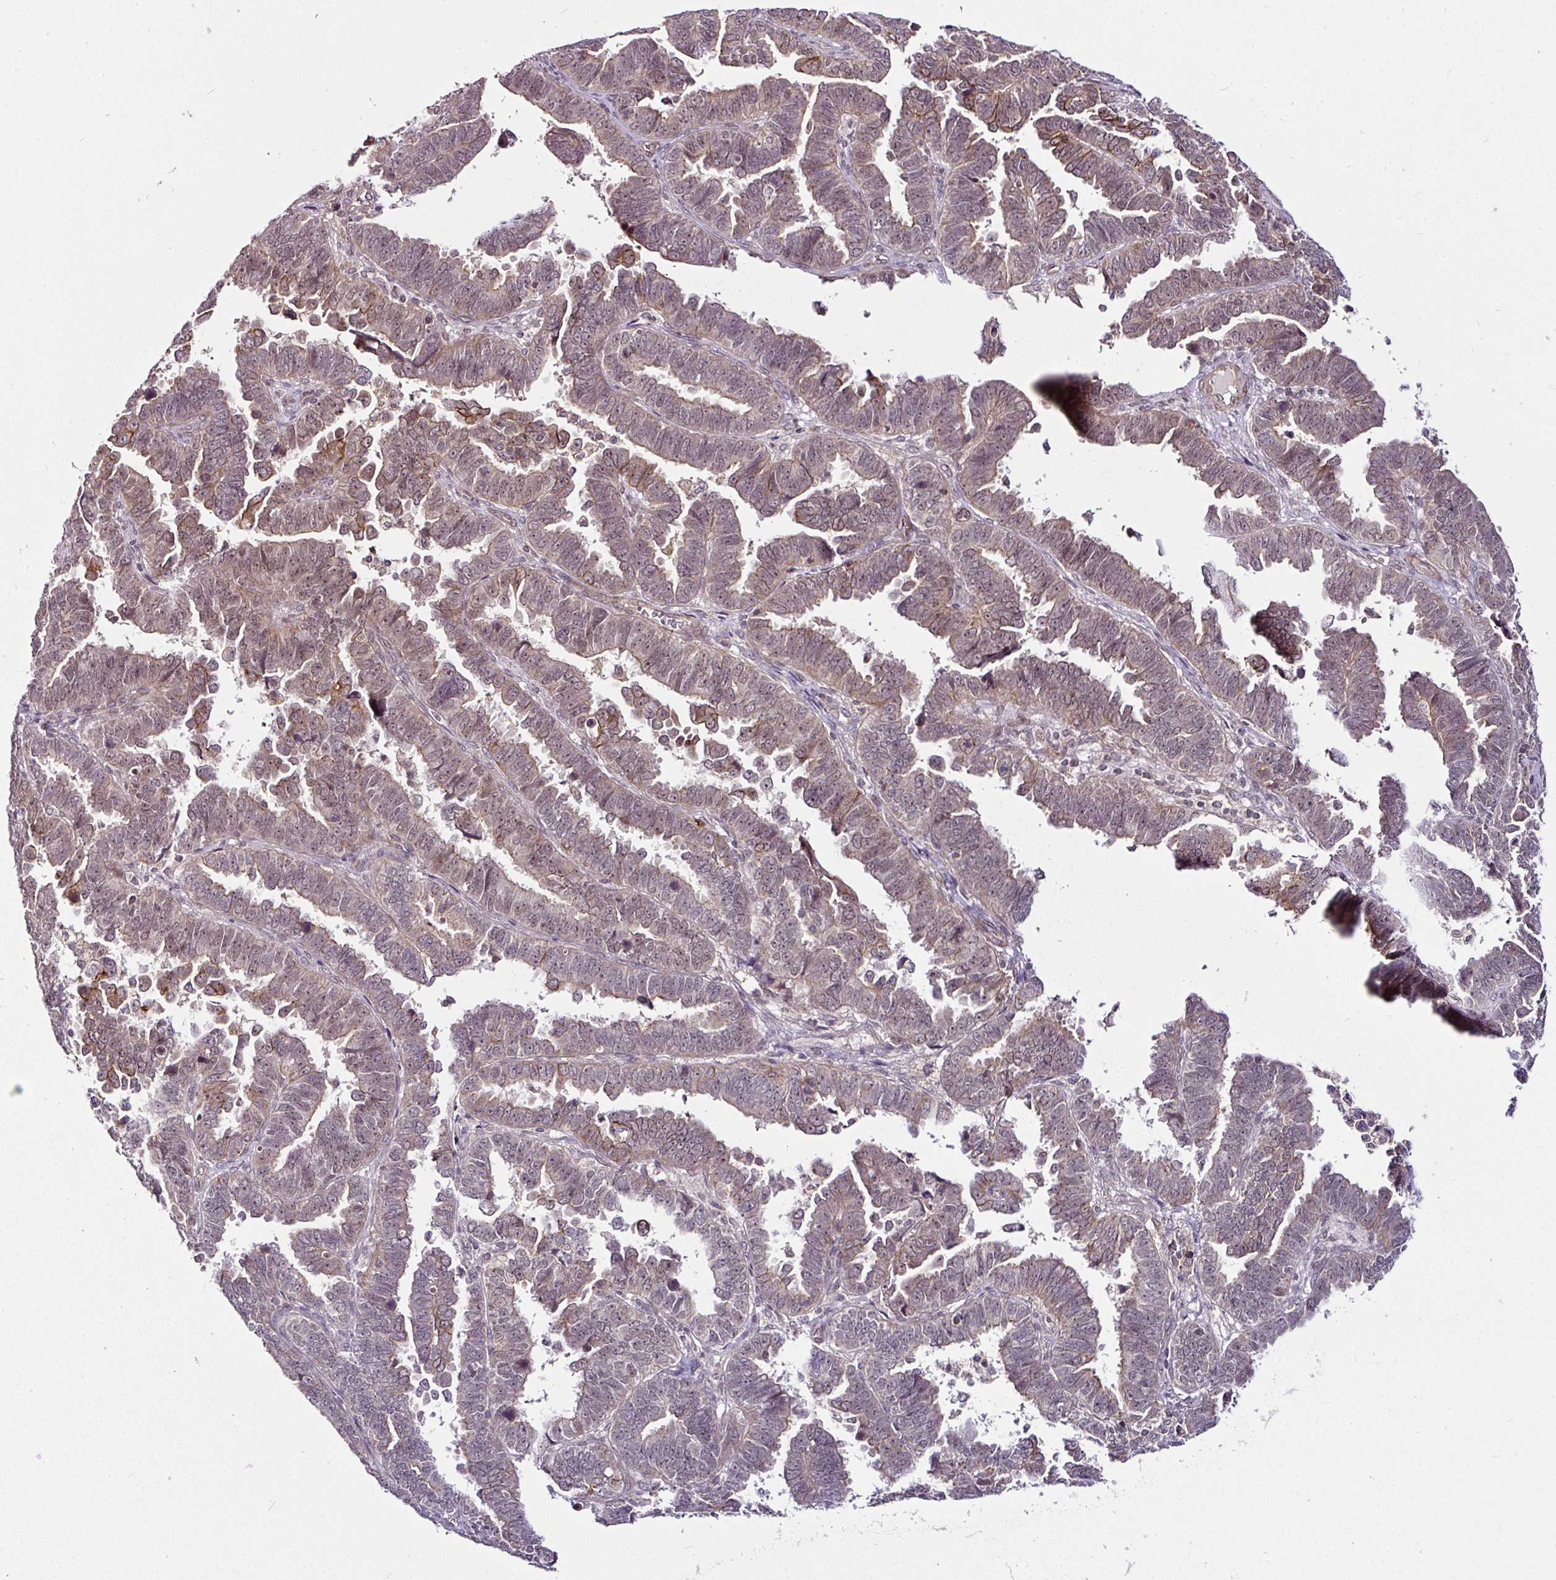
{"staining": {"intensity": "moderate", "quantity": "25%-75%", "location": "cytoplasmic/membranous,nuclear"}, "tissue": "endometrial cancer", "cell_type": "Tumor cells", "image_type": "cancer", "snomed": [{"axis": "morphology", "description": "Adenocarcinoma, NOS"}, {"axis": "topography", "description": "Endometrium"}], "caption": "Protein staining of endometrial adenocarcinoma tissue demonstrates moderate cytoplasmic/membranous and nuclear expression in approximately 25%-75% of tumor cells.", "gene": "DCAF13", "patient": {"sex": "female", "age": 75}}